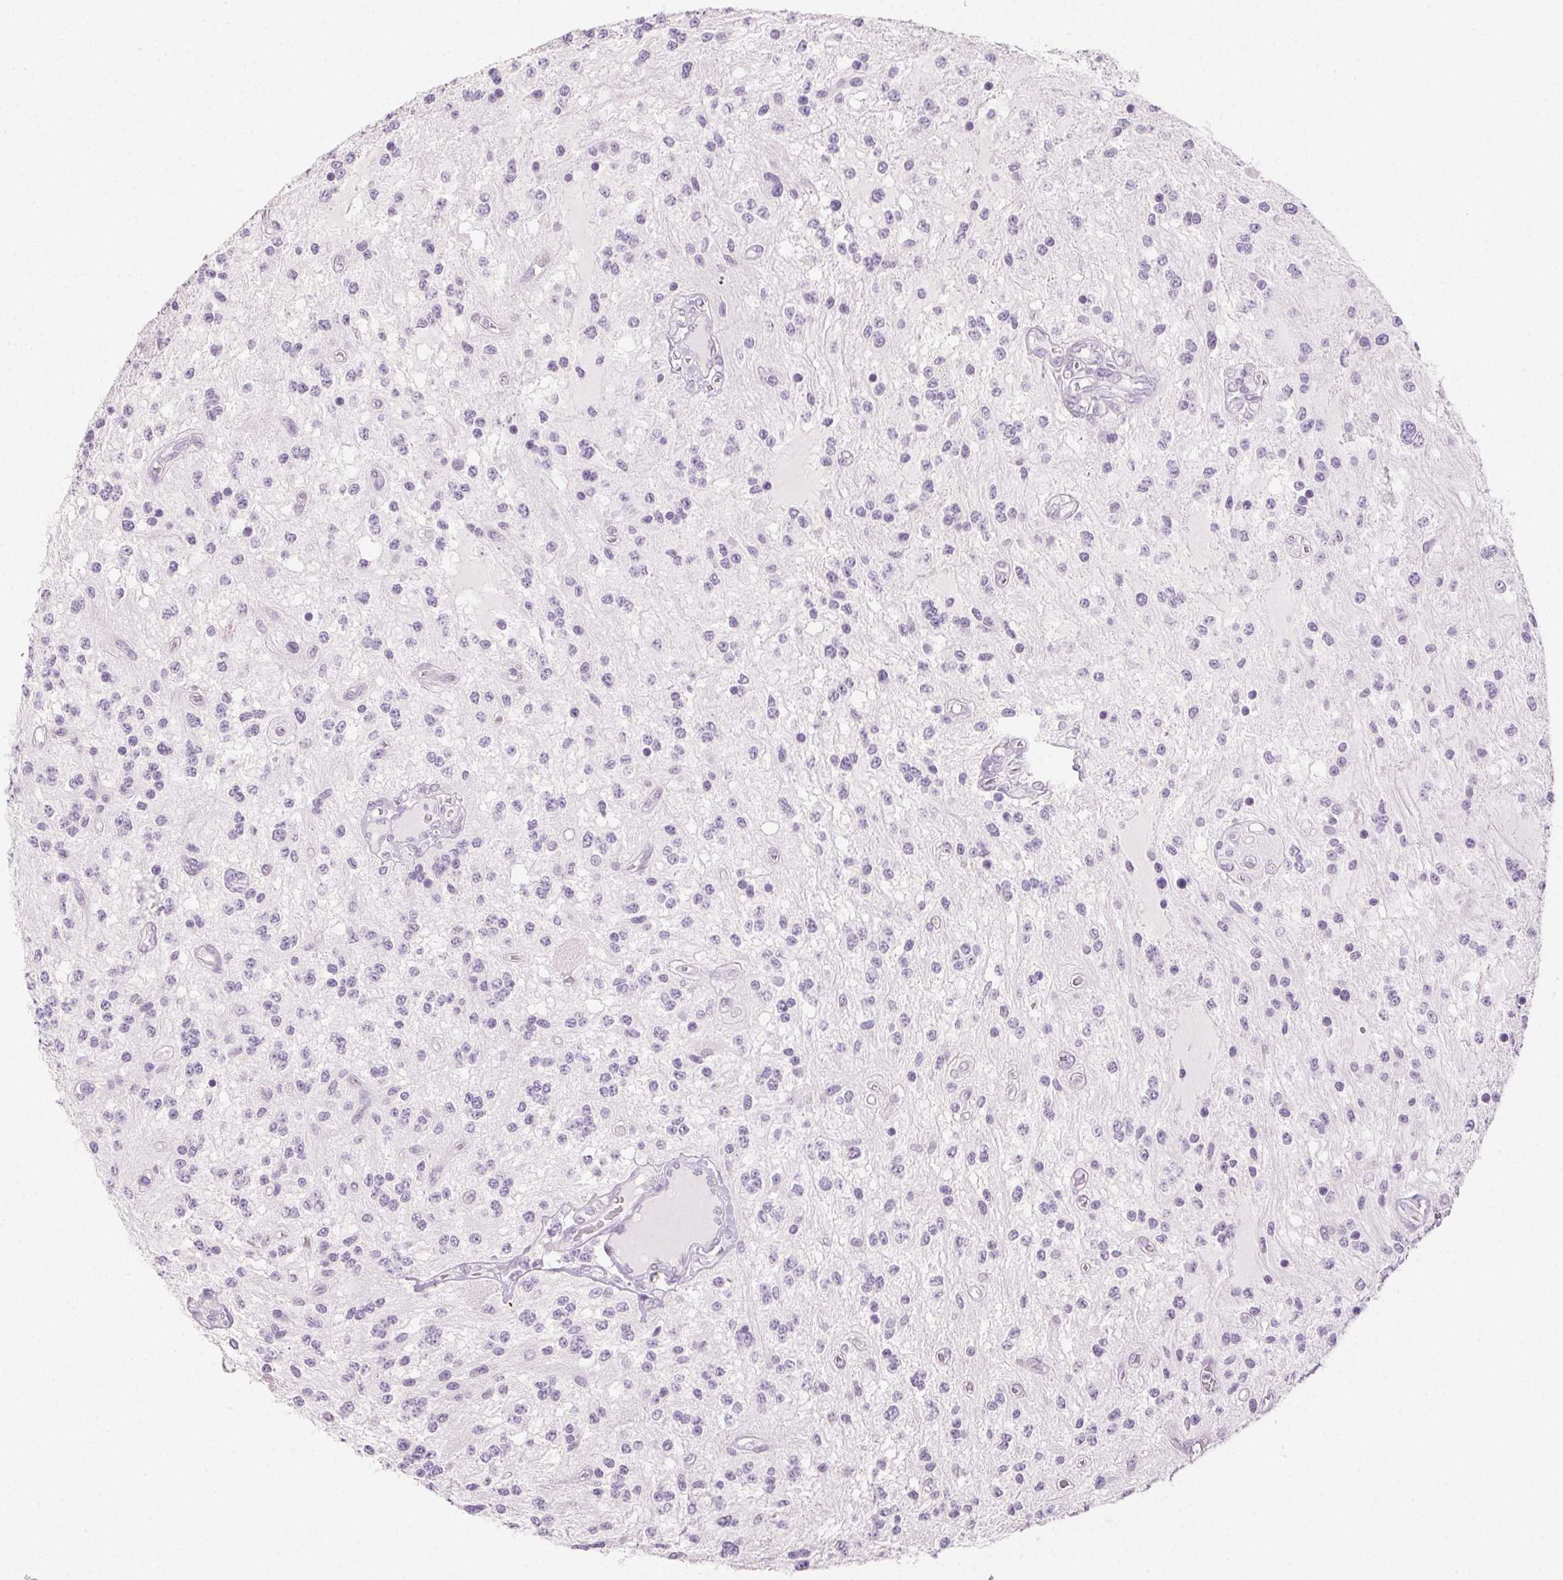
{"staining": {"intensity": "negative", "quantity": "none", "location": "none"}, "tissue": "glioma", "cell_type": "Tumor cells", "image_type": "cancer", "snomed": [{"axis": "morphology", "description": "Glioma, malignant, Low grade"}, {"axis": "topography", "description": "Cerebellum"}], "caption": "This is an IHC photomicrograph of glioma. There is no staining in tumor cells.", "gene": "PI3", "patient": {"sex": "female", "age": 14}}